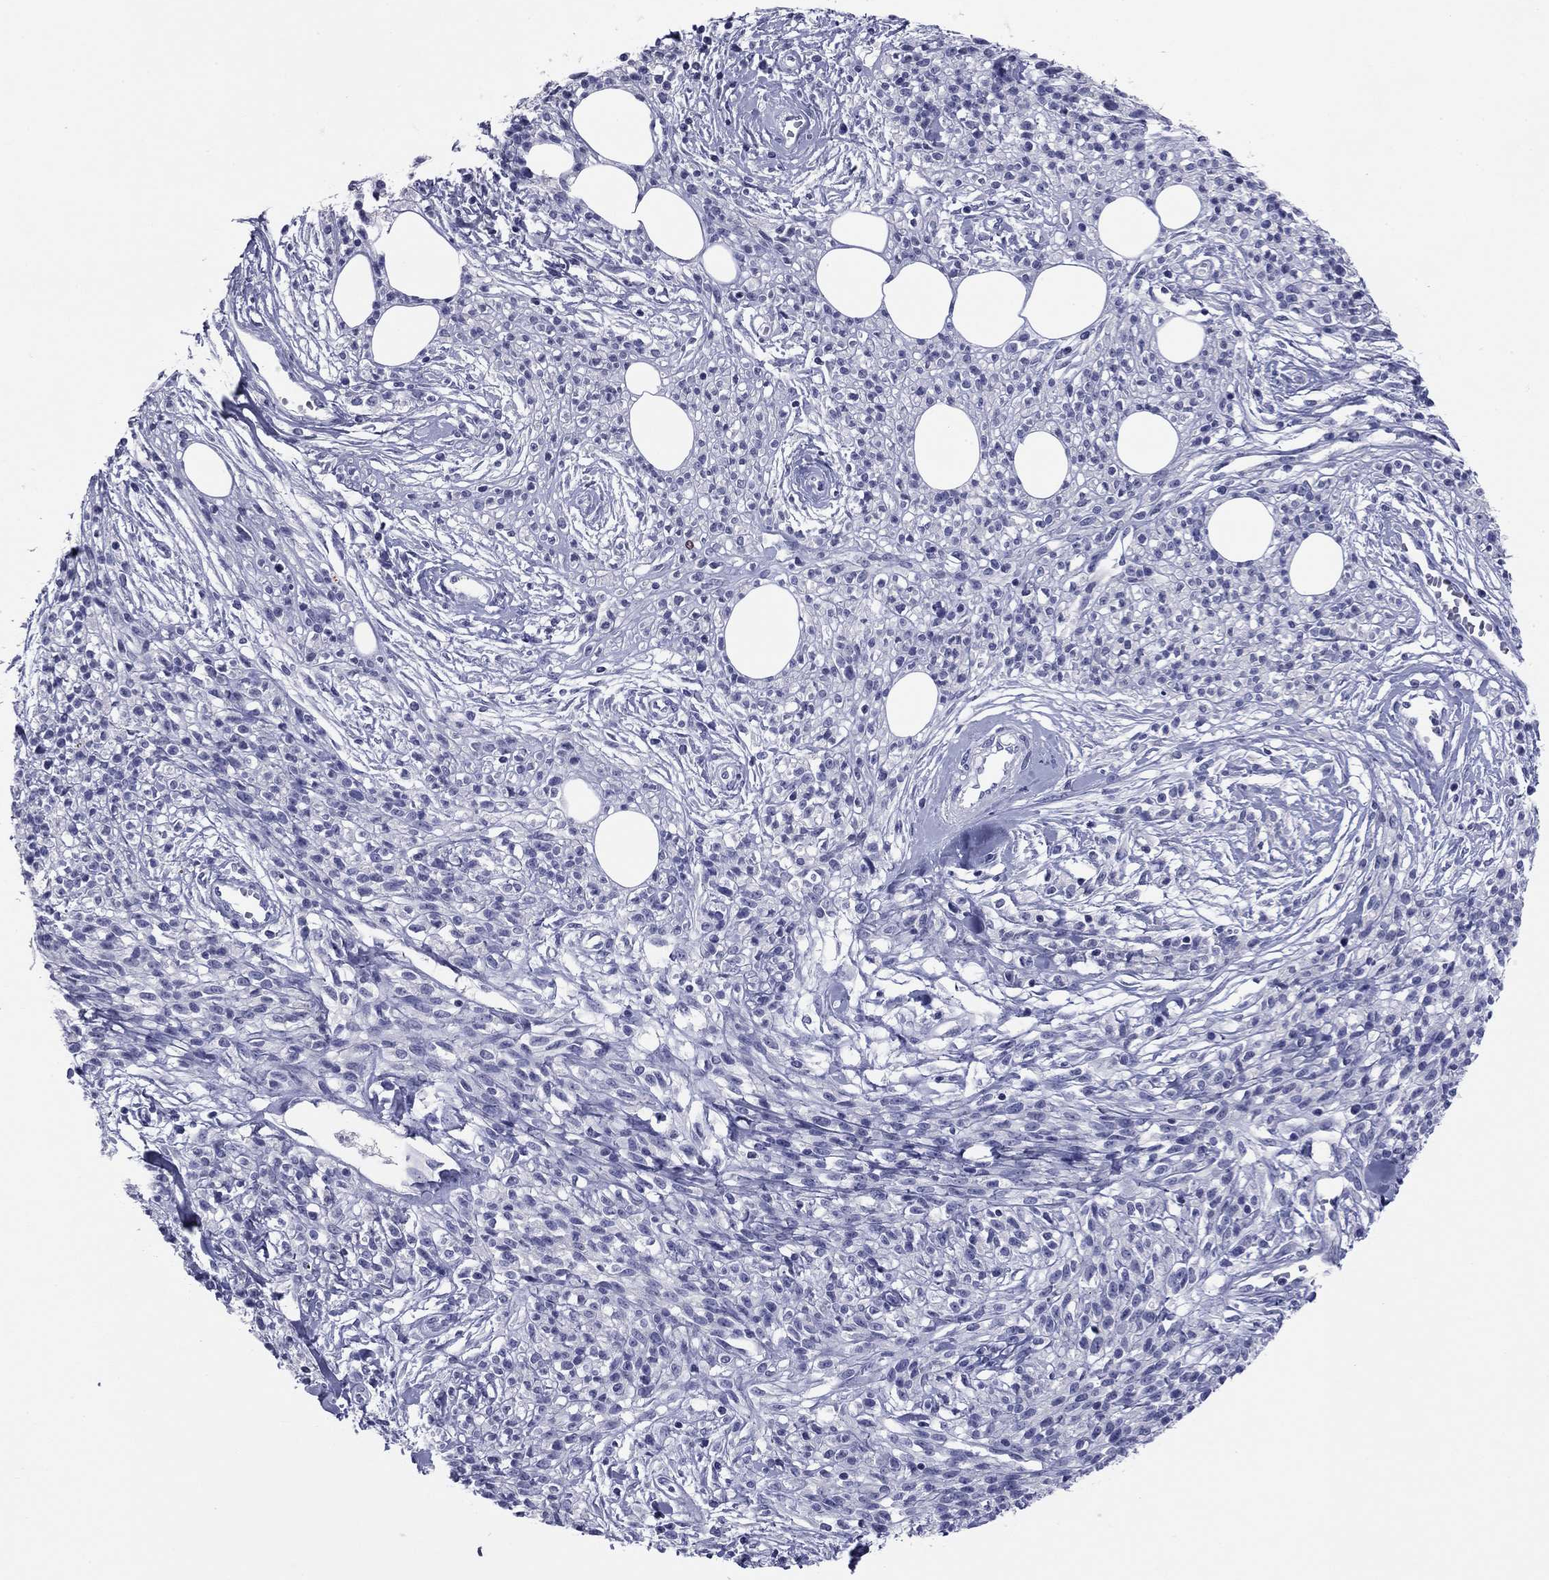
{"staining": {"intensity": "negative", "quantity": "none", "location": "none"}, "tissue": "melanoma", "cell_type": "Tumor cells", "image_type": "cancer", "snomed": [{"axis": "morphology", "description": "Malignant melanoma, NOS"}, {"axis": "topography", "description": "Skin"}, {"axis": "topography", "description": "Skin of trunk"}], "caption": "Immunohistochemical staining of melanoma shows no significant staining in tumor cells. The staining was performed using DAB (3,3'-diaminobenzidine) to visualize the protein expression in brown, while the nuclei were stained in blue with hematoxylin (Magnification: 20x).", "gene": "ABCC2", "patient": {"sex": "male", "age": 74}}